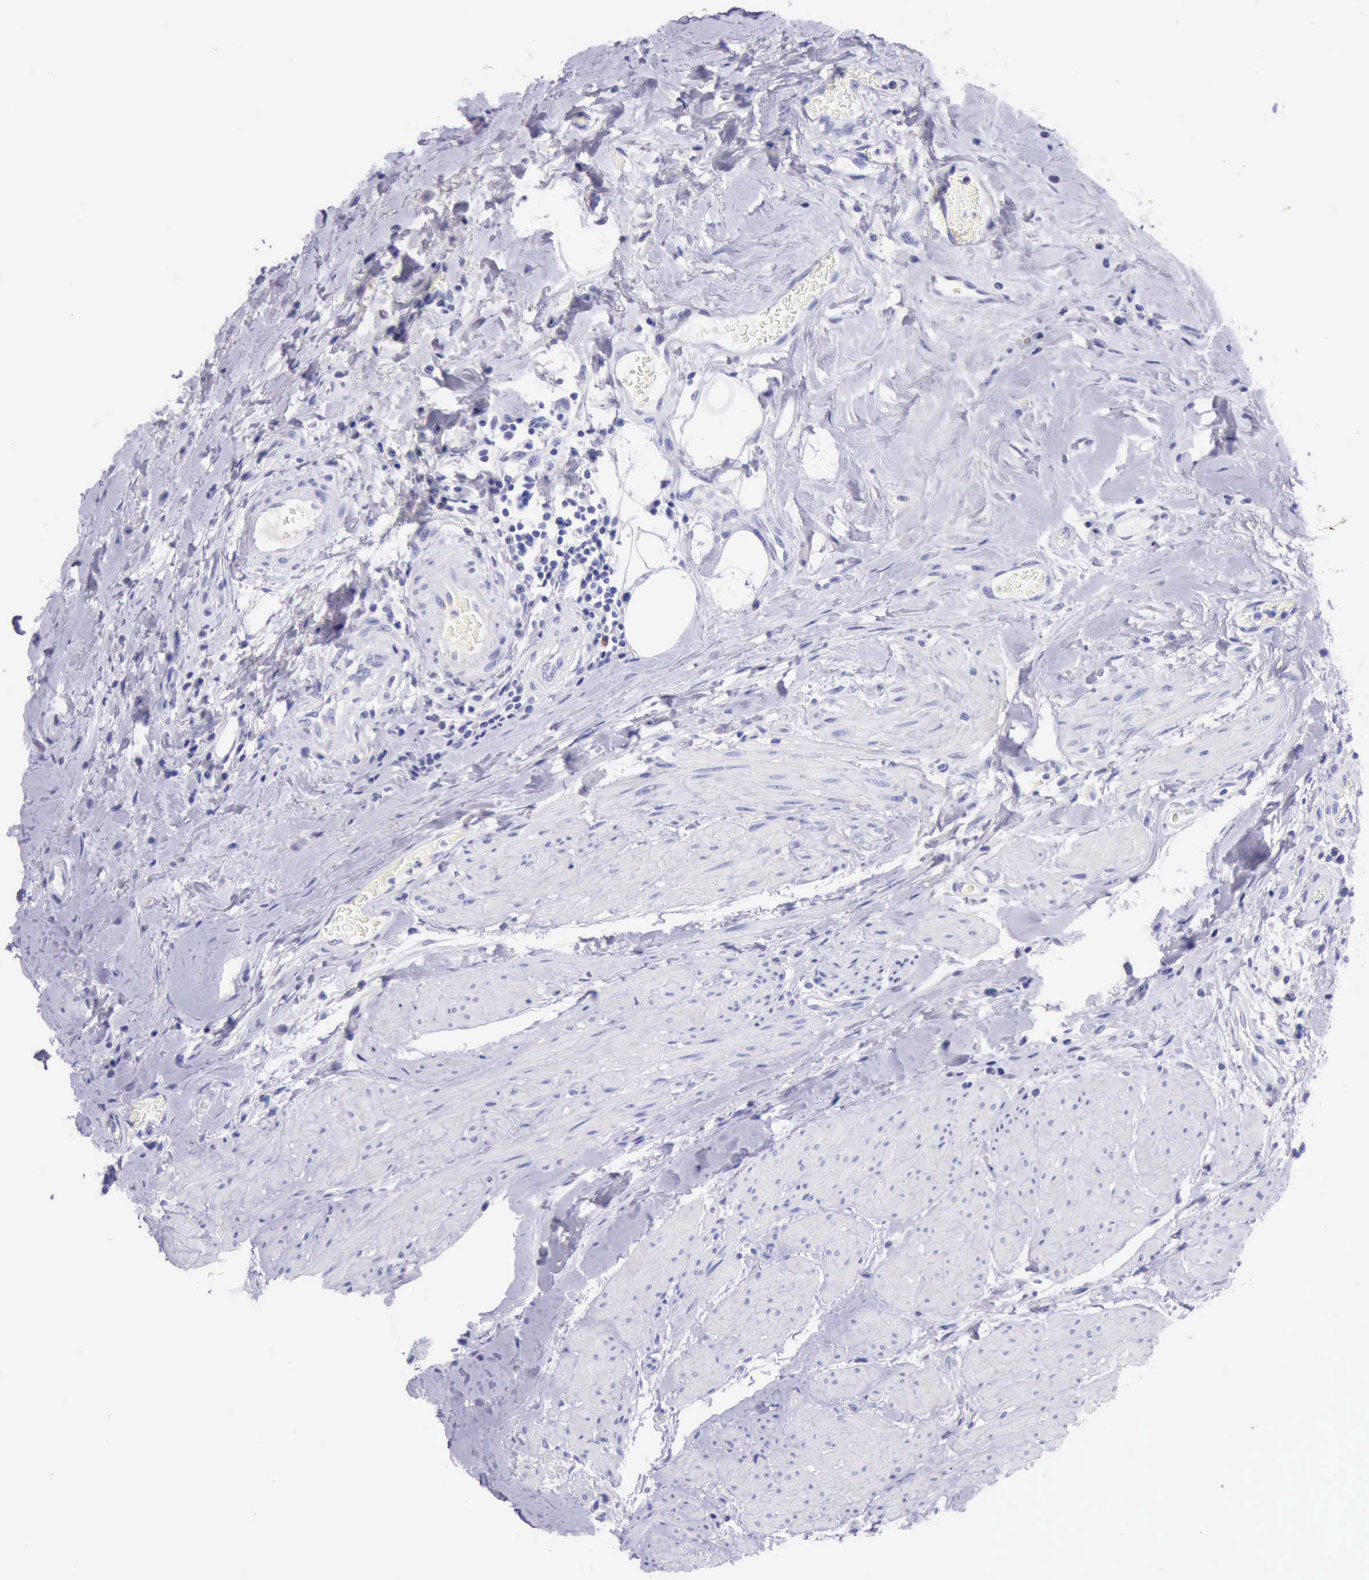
{"staining": {"intensity": "moderate", "quantity": "25%-75%", "location": "cytoplasmic/membranous"}, "tissue": "urothelial cancer", "cell_type": "Tumor cells", "image_type": "cancer", "snomed": [{"axis": "morphology", "description": "Urothelial carcinoma, High grade"}, {"axis": "topography", "description": "Urinary bladder"}], "caption": "IHC histopathology image of high-grade urothelial carcinoma stained for a protein (brown), which demonstrates medium levels of moderate cytoplasmic/membranous positivity in approximately 25%-75% of tumor cells.", "gene": "KRT8", "patient": {"sex": "male", "age": 66}}